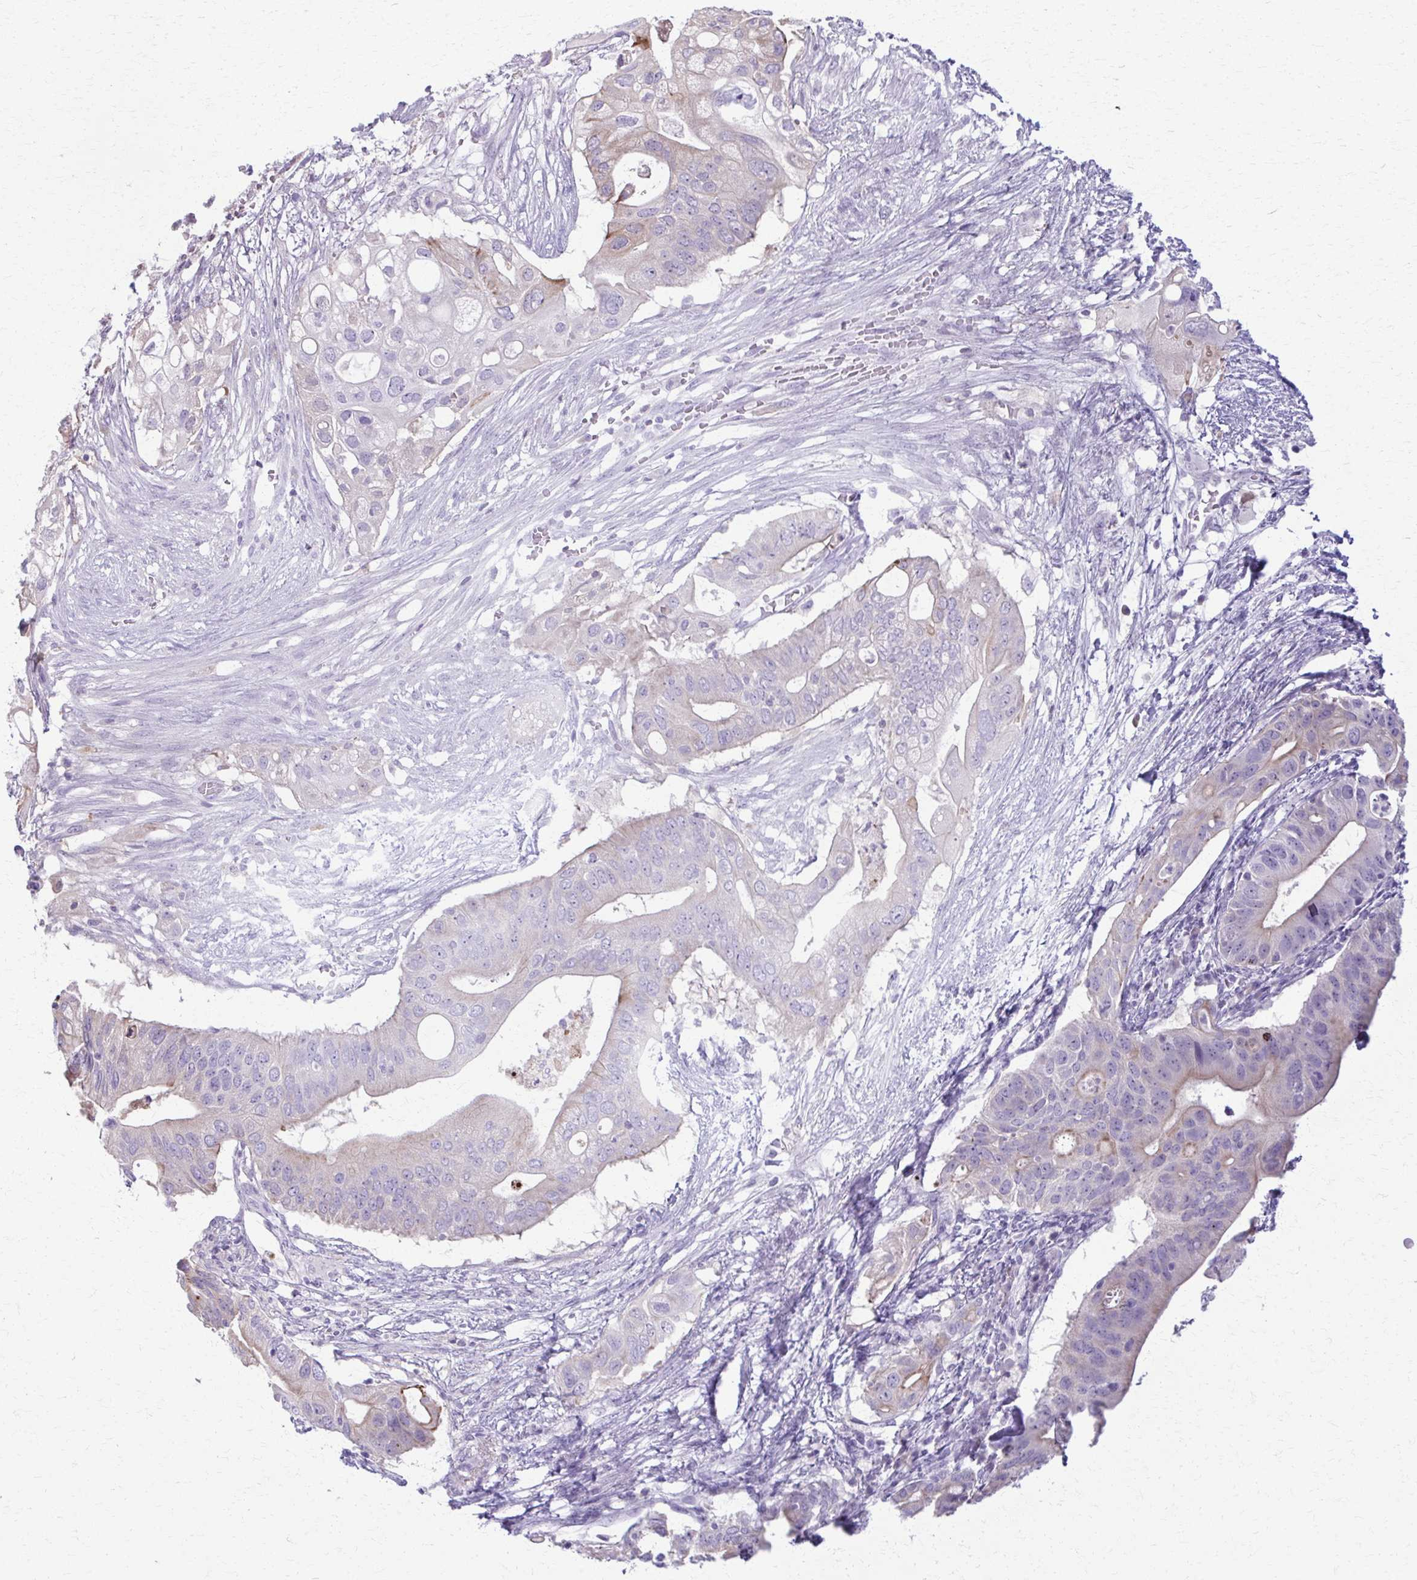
{"staining": {"intensity": "weak", "quantity": "<25%", "location": "cytoplasmic/membranous"}, "tissue": "pancreatic cancer", "cell_type": "Tumor cells", "image_type": "cancer", "snomed": [{"axis": "morphology", "description": "Adenocarcinoma, NOS"}, {"axis": "topography", "description": "Pancreas"}], "caption": "Pancreatic cancer was stained to show a protein in brown. There is no significant positivity in tumor cells. (DAB IHC with hematoxylin counter stain).", "gene": "OR4M1", "patient": {"sex": "female", "age": 72}}